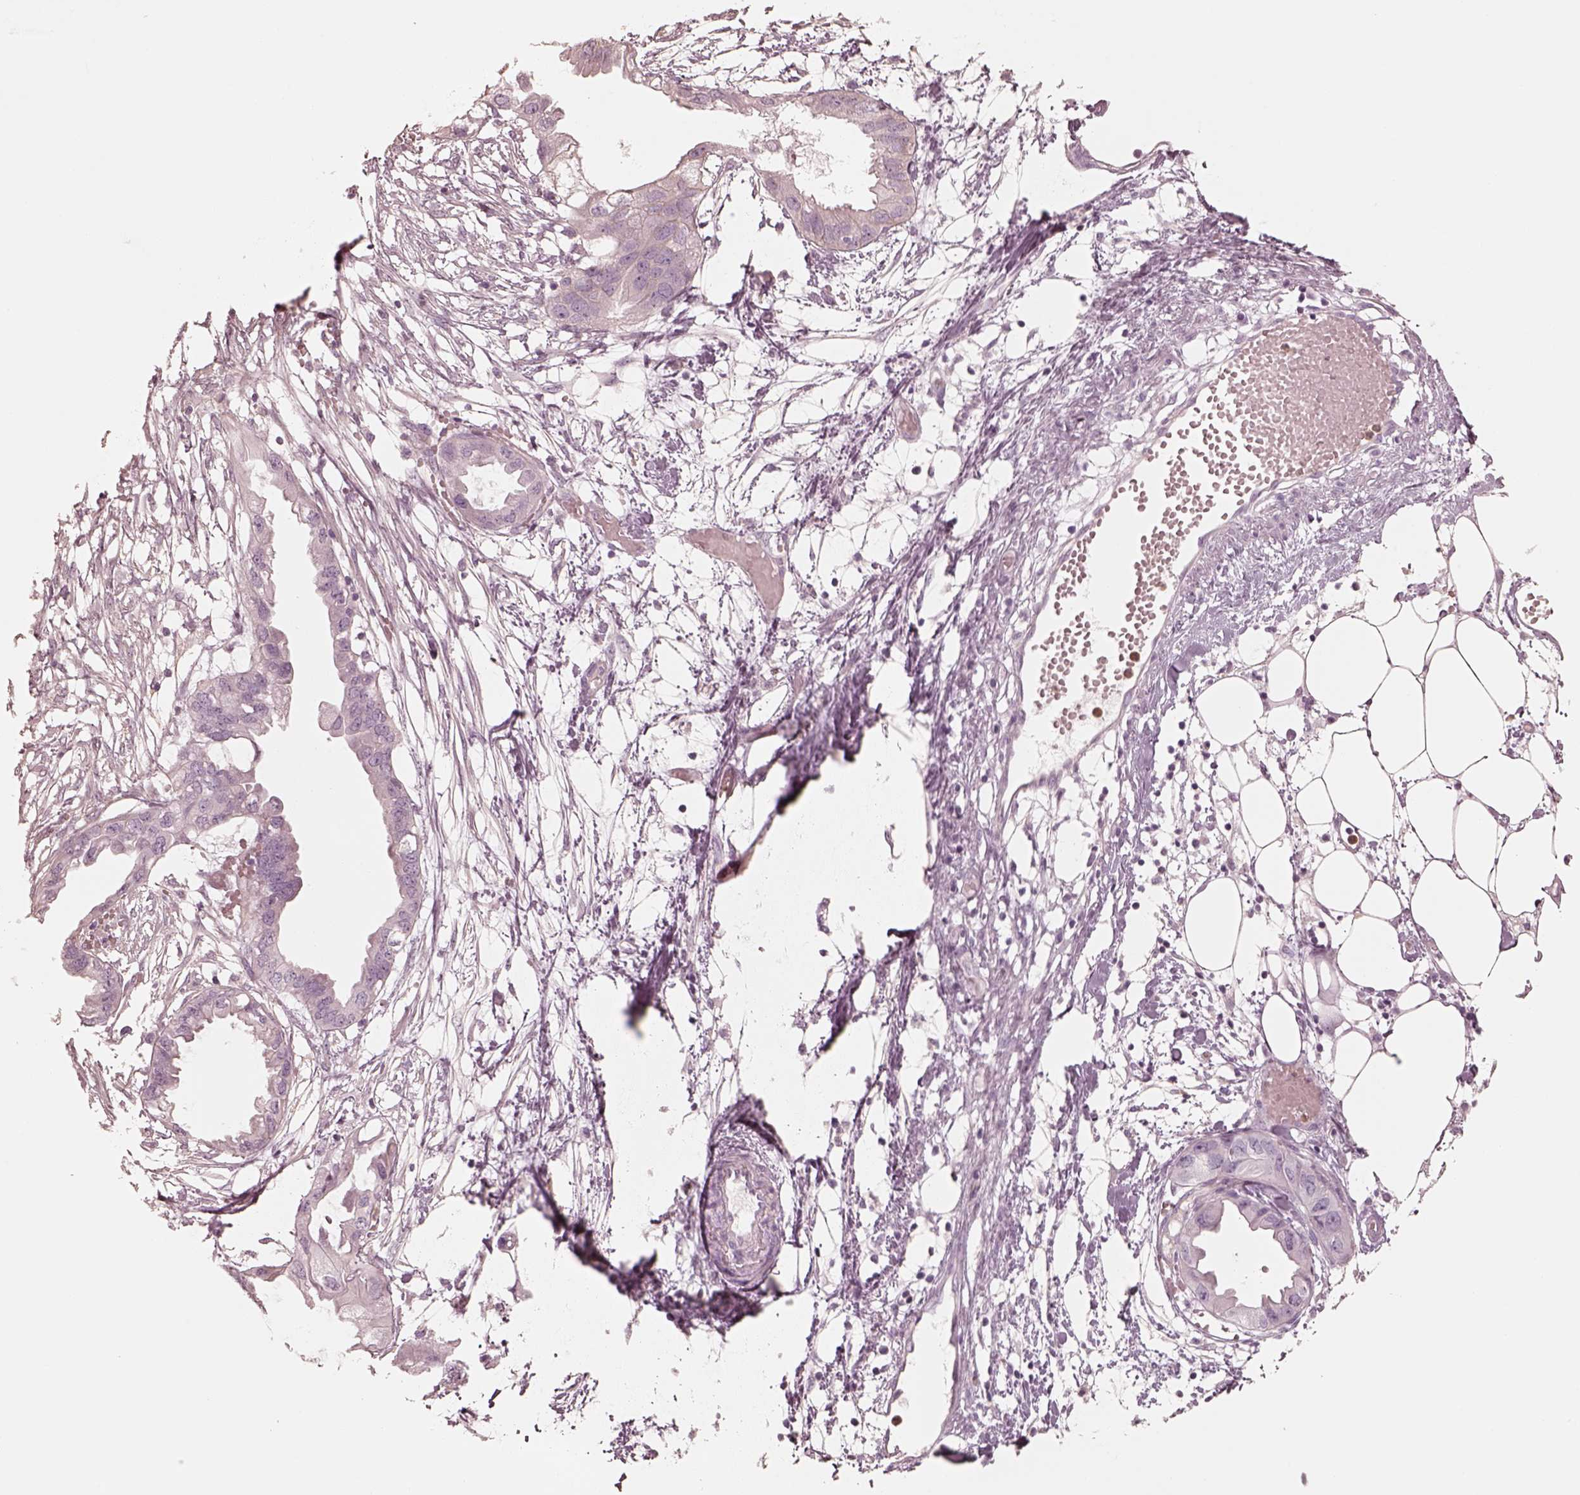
{"staining": {"intensity": "negative", "quantity": "none", "location": "none"}, "tissue": "endometrial cancer", "cell_type": "Tumor cells", "image_type": "cancer", "snomed": [{"axis": "morphology", "description": "Adenocarcinoma, NOS"}, {"axis": "morphology", "description": "Adenocarcinoma, metastatic, NOS"}, {"axis": "topography", "description": "Adipose tissue"}, {"axis": "topography", "description": "Endometrium"}], "caption": "A high-resolution image shows IHC staining of adenocarcinoma (endometrial), which demonstrates no significant positivity in tumor cells.", "gene": "GPRIN1", "patient": {"sex": "female", "age": 67}}